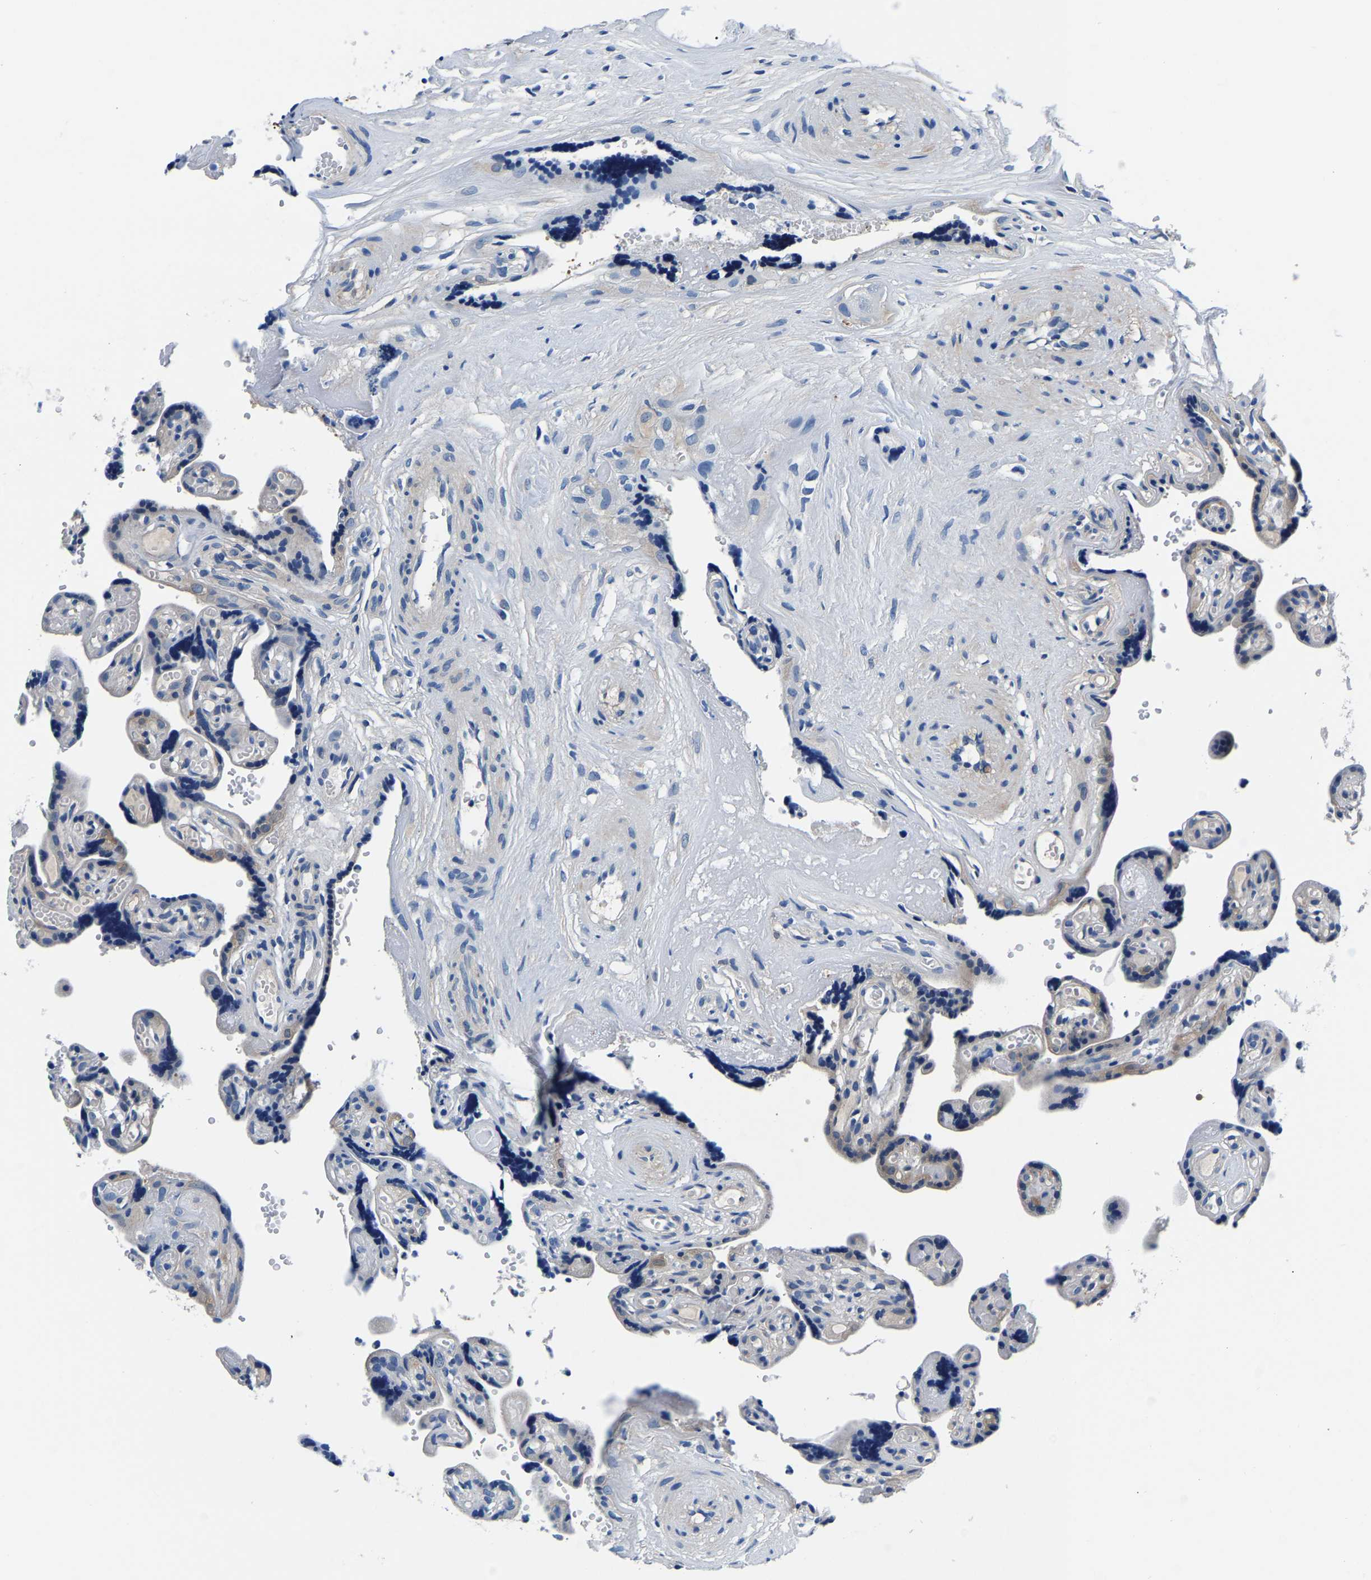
{"staining": {"intensity": "weak", "quantity": "<25%", "location": "cytoplasmic/membranous"}, "tissue": "placenta", "cell_type": "Decidual cells", "image_type": "normal", "snomed": [{"axis": "morphology", "description": "Normal tissue, NOS"}, {"axis": "topography", "description": "Placenta"}], "caption": "Immunohistochemistry (IHC) image of unremarkable human placenta stained for a protein (brown), which displays no positivity in decidual cells.", "gene": "ACO1", "patient": {"sex": "female", "age": 30}}